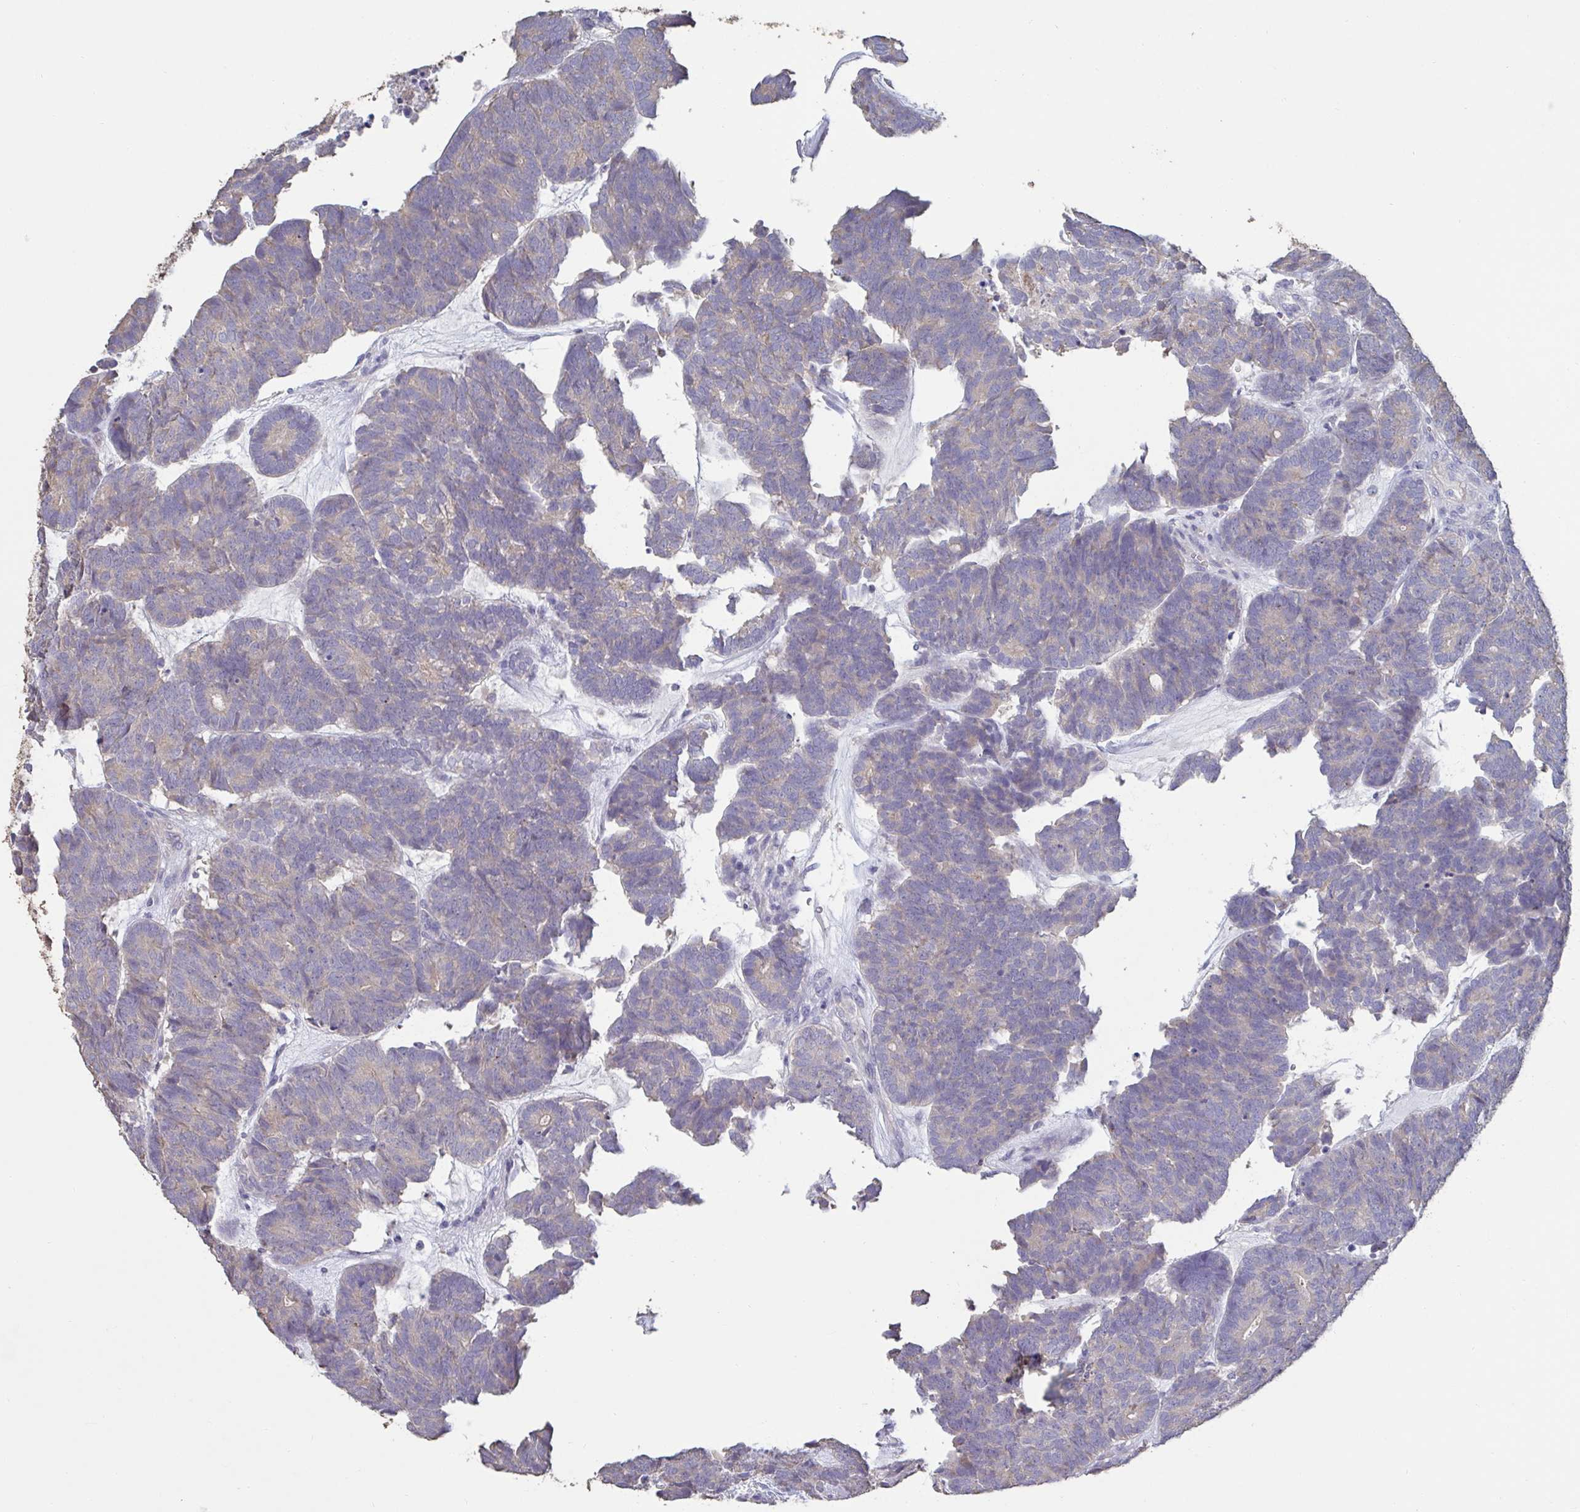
{"staining": {"intensity": "negative", "quantity": "none", "location": "none"}, "tissue": "head and neck cancer", "cell_type": "Tumor cells", "image_type": "cancer", "snomed": [{"axis": "morphology", "description": "Adenocarcinoma, NOS"}, {"axis": "topography", "description": "Head-Neck"}], "caption": "DAB (3,3'-diaminobenzidine) immunohistochemical staining of head and neck cancer (adenocarcinoma) exhibits no significant staining in tumor cells.", "gene": "CHMP5", "patient": {"sex": "female", "age": 81}}